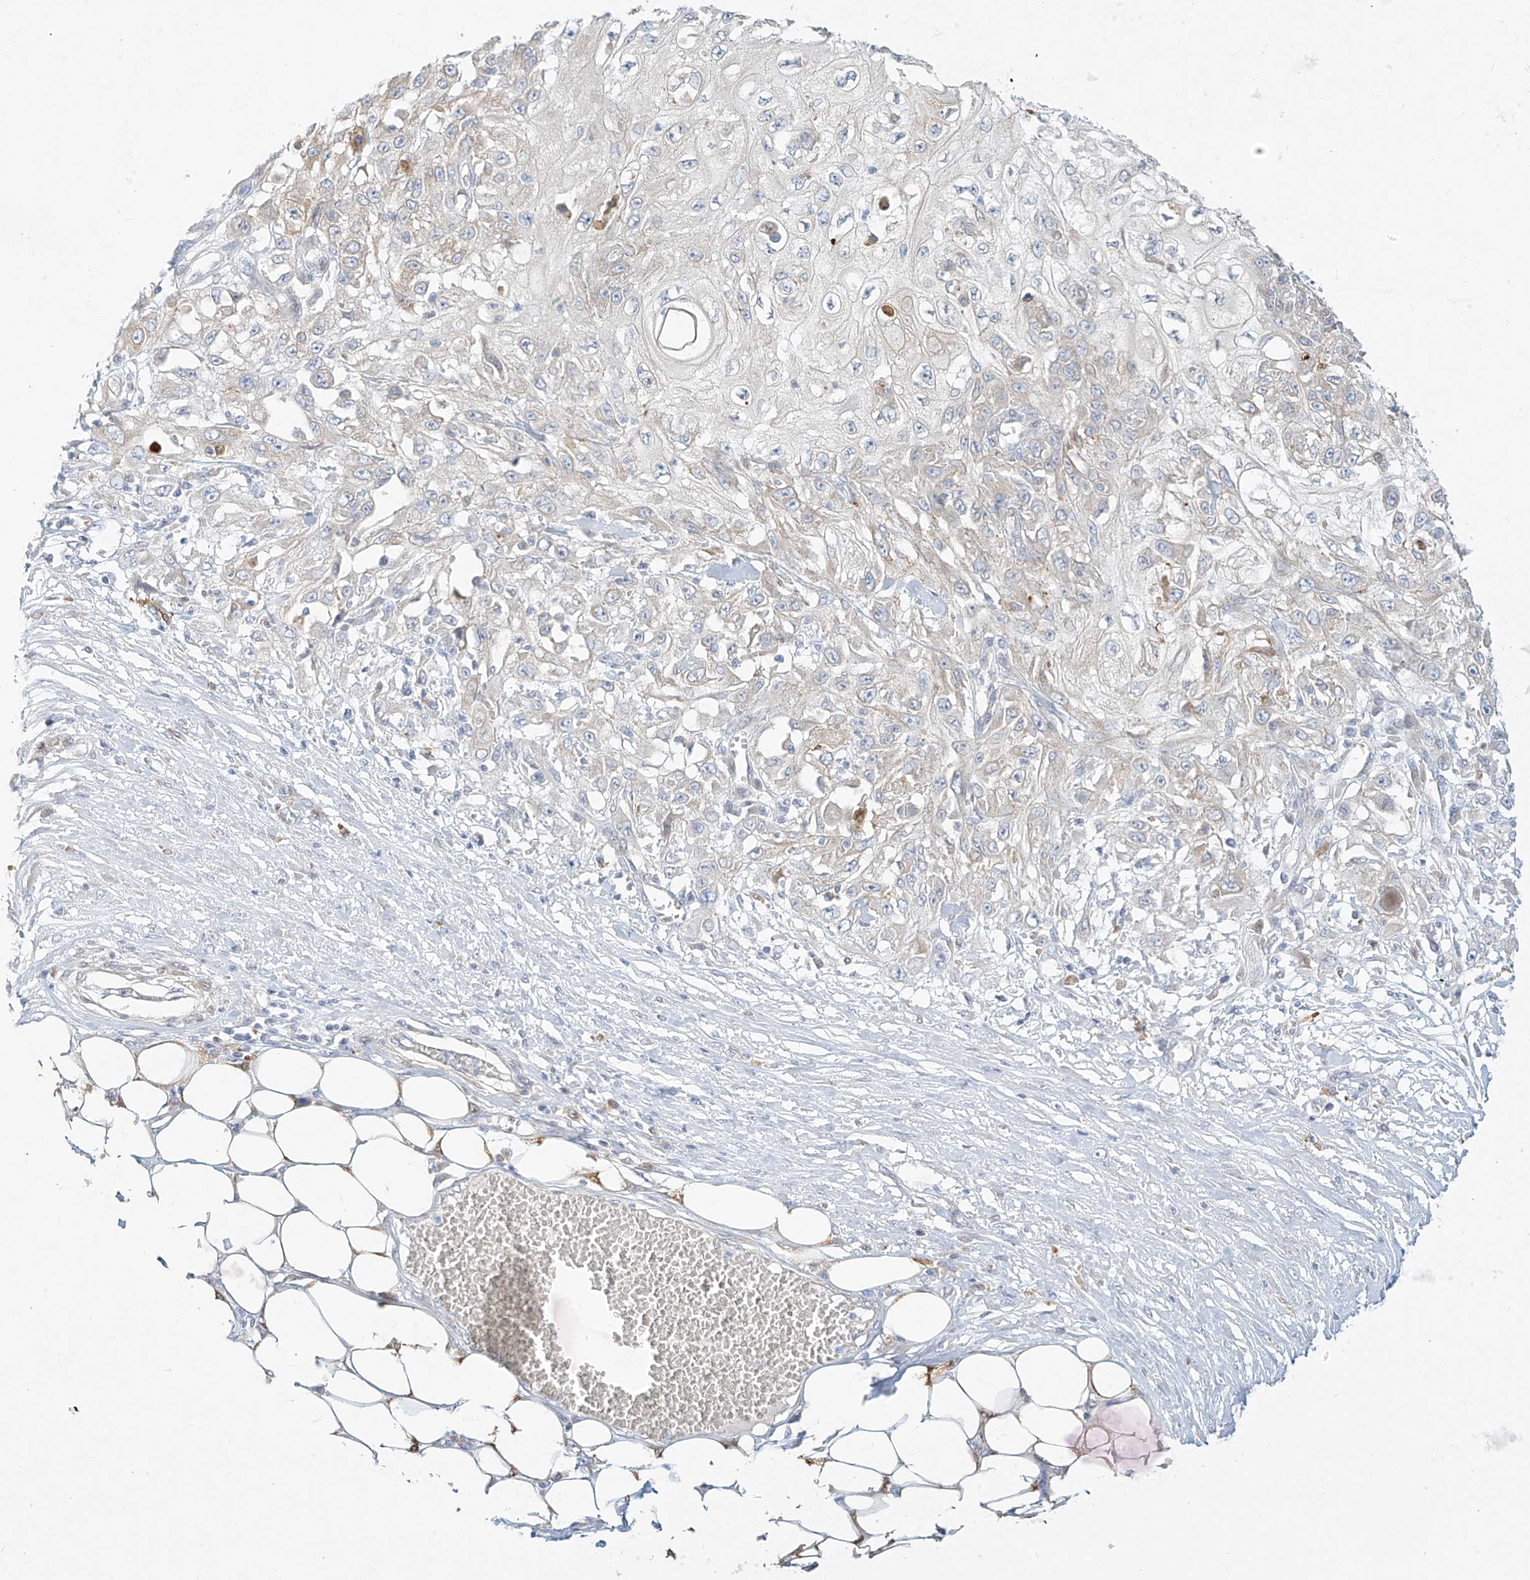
{"staining": {"intensity": "weak", "quantity": "<25%", "location": "cytoplasmic/membranous"}, "tissue": "skin cancer", "cell_type": "Tumor cells", "image_type": "cancer", "snomed": [{"axis": "morphology", "description": "Squamous cell carcinoma, NOS"}, {"axis": "morphology", "description": "Squamous cell carcinoma, metastatic, NOS"}, {"axis": "topography", "description": "Skin"}, {"axis": "topography", "description": "Lymph node"}], "caption": "Micrograph shows no significant protein positivity in tumor cells of skin cancer.", "gene": "PCYOX1", "patient": {"sex": "male", "age": 75}}